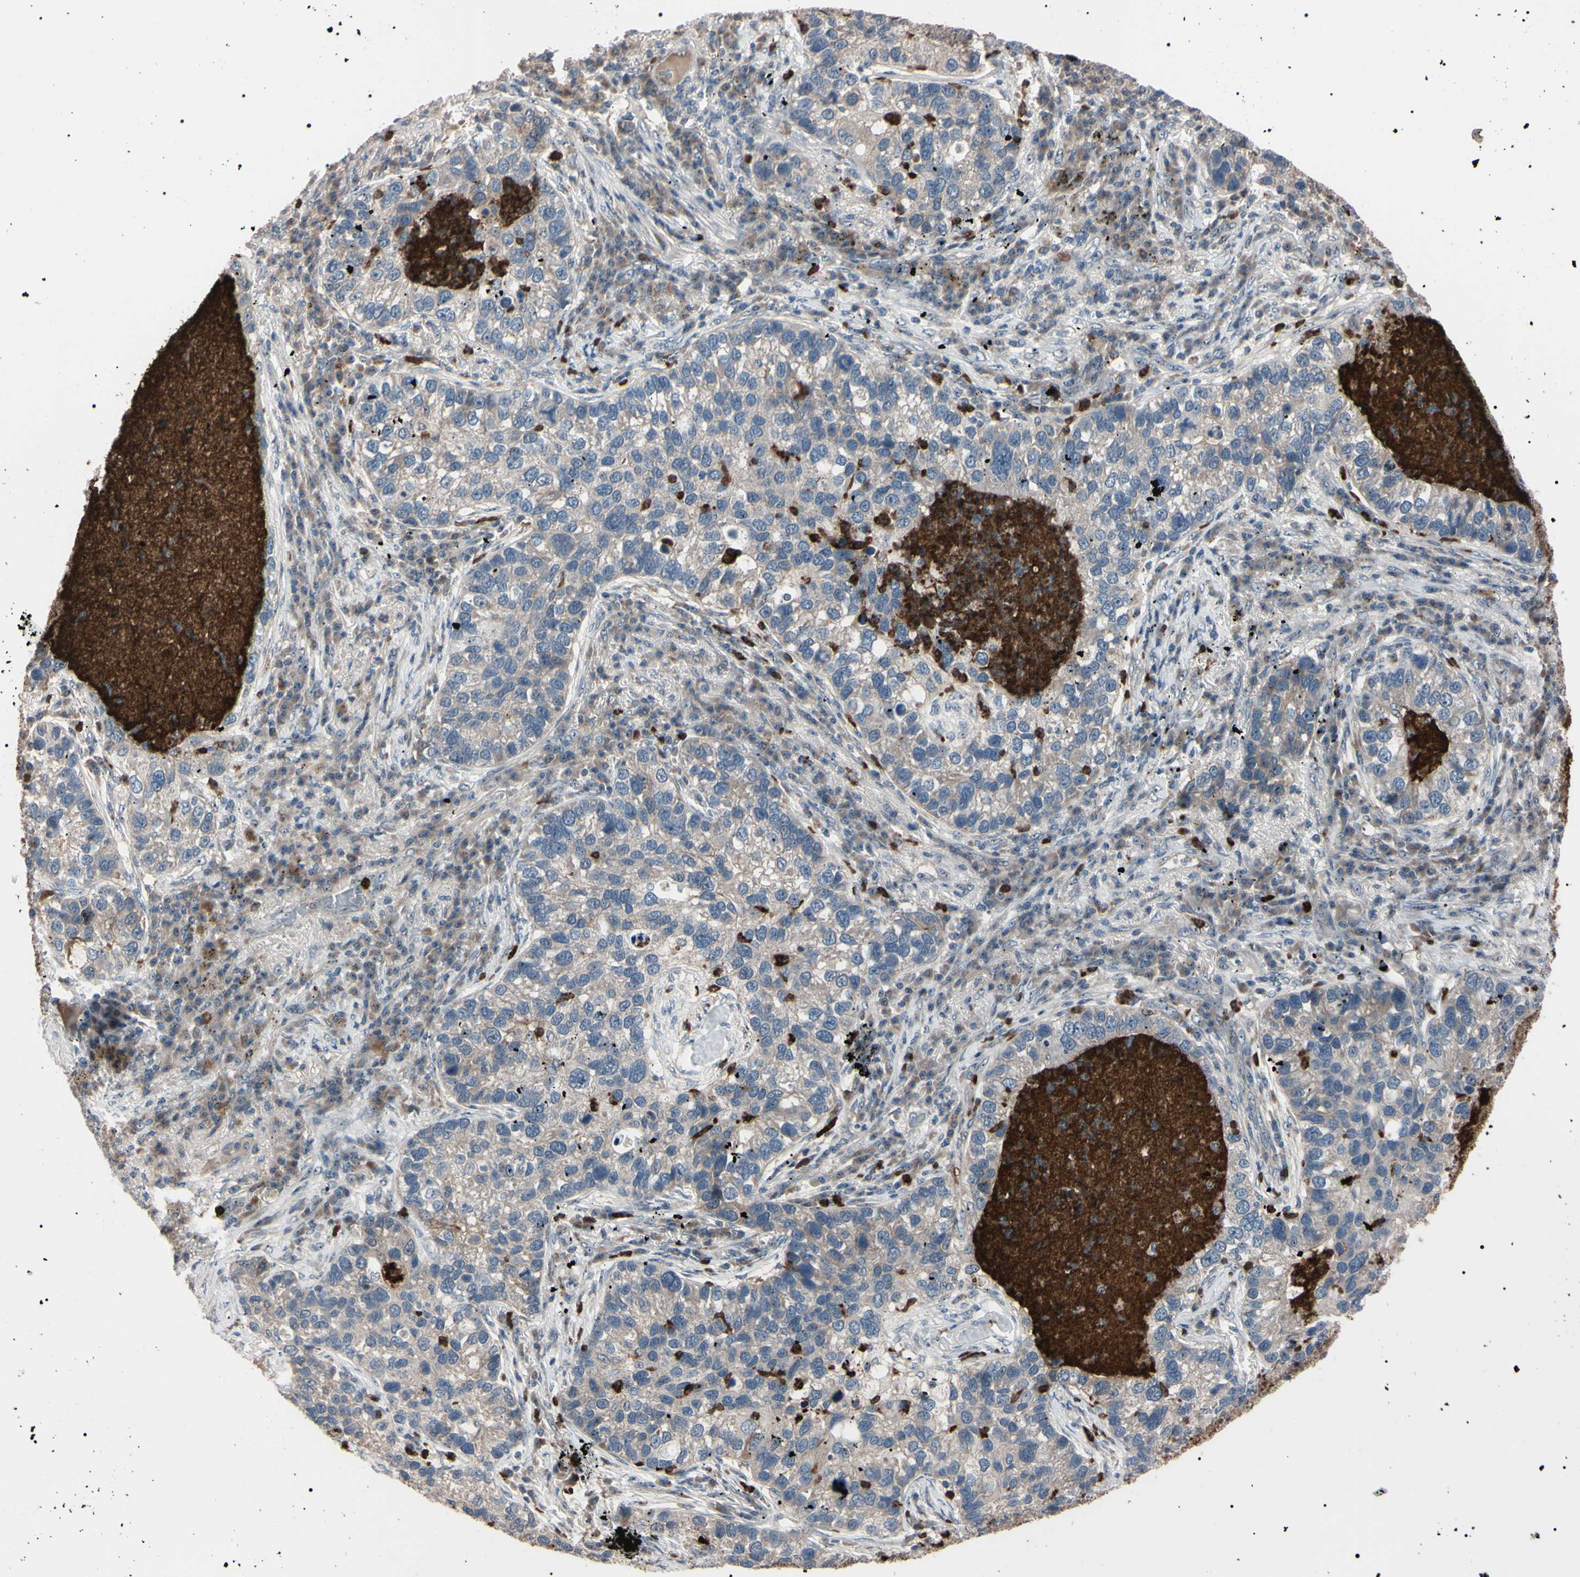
{"staining": {"intensity": "negative", "quantity": "none", "location": "none"}, "tissue": "lung cancer", "cell_type": "Tumor cells", "image_type": "cancer", "snomed": [{"axis": "morphology", "description": "Normal tissue, NOS"}, {"axis": "morphology", "description": "Adenocarcinoma, NOS"}, {"axis": "topography", "description": "Bronchus"}, {"axis": "topography", "description": "Lung"}], "caption": "Tumor cells are negative for brown protein staining in lung cancer (adenocarcinoma).", "gene": "TRAF5", "patient": {"sex": "male", "age": 54}}